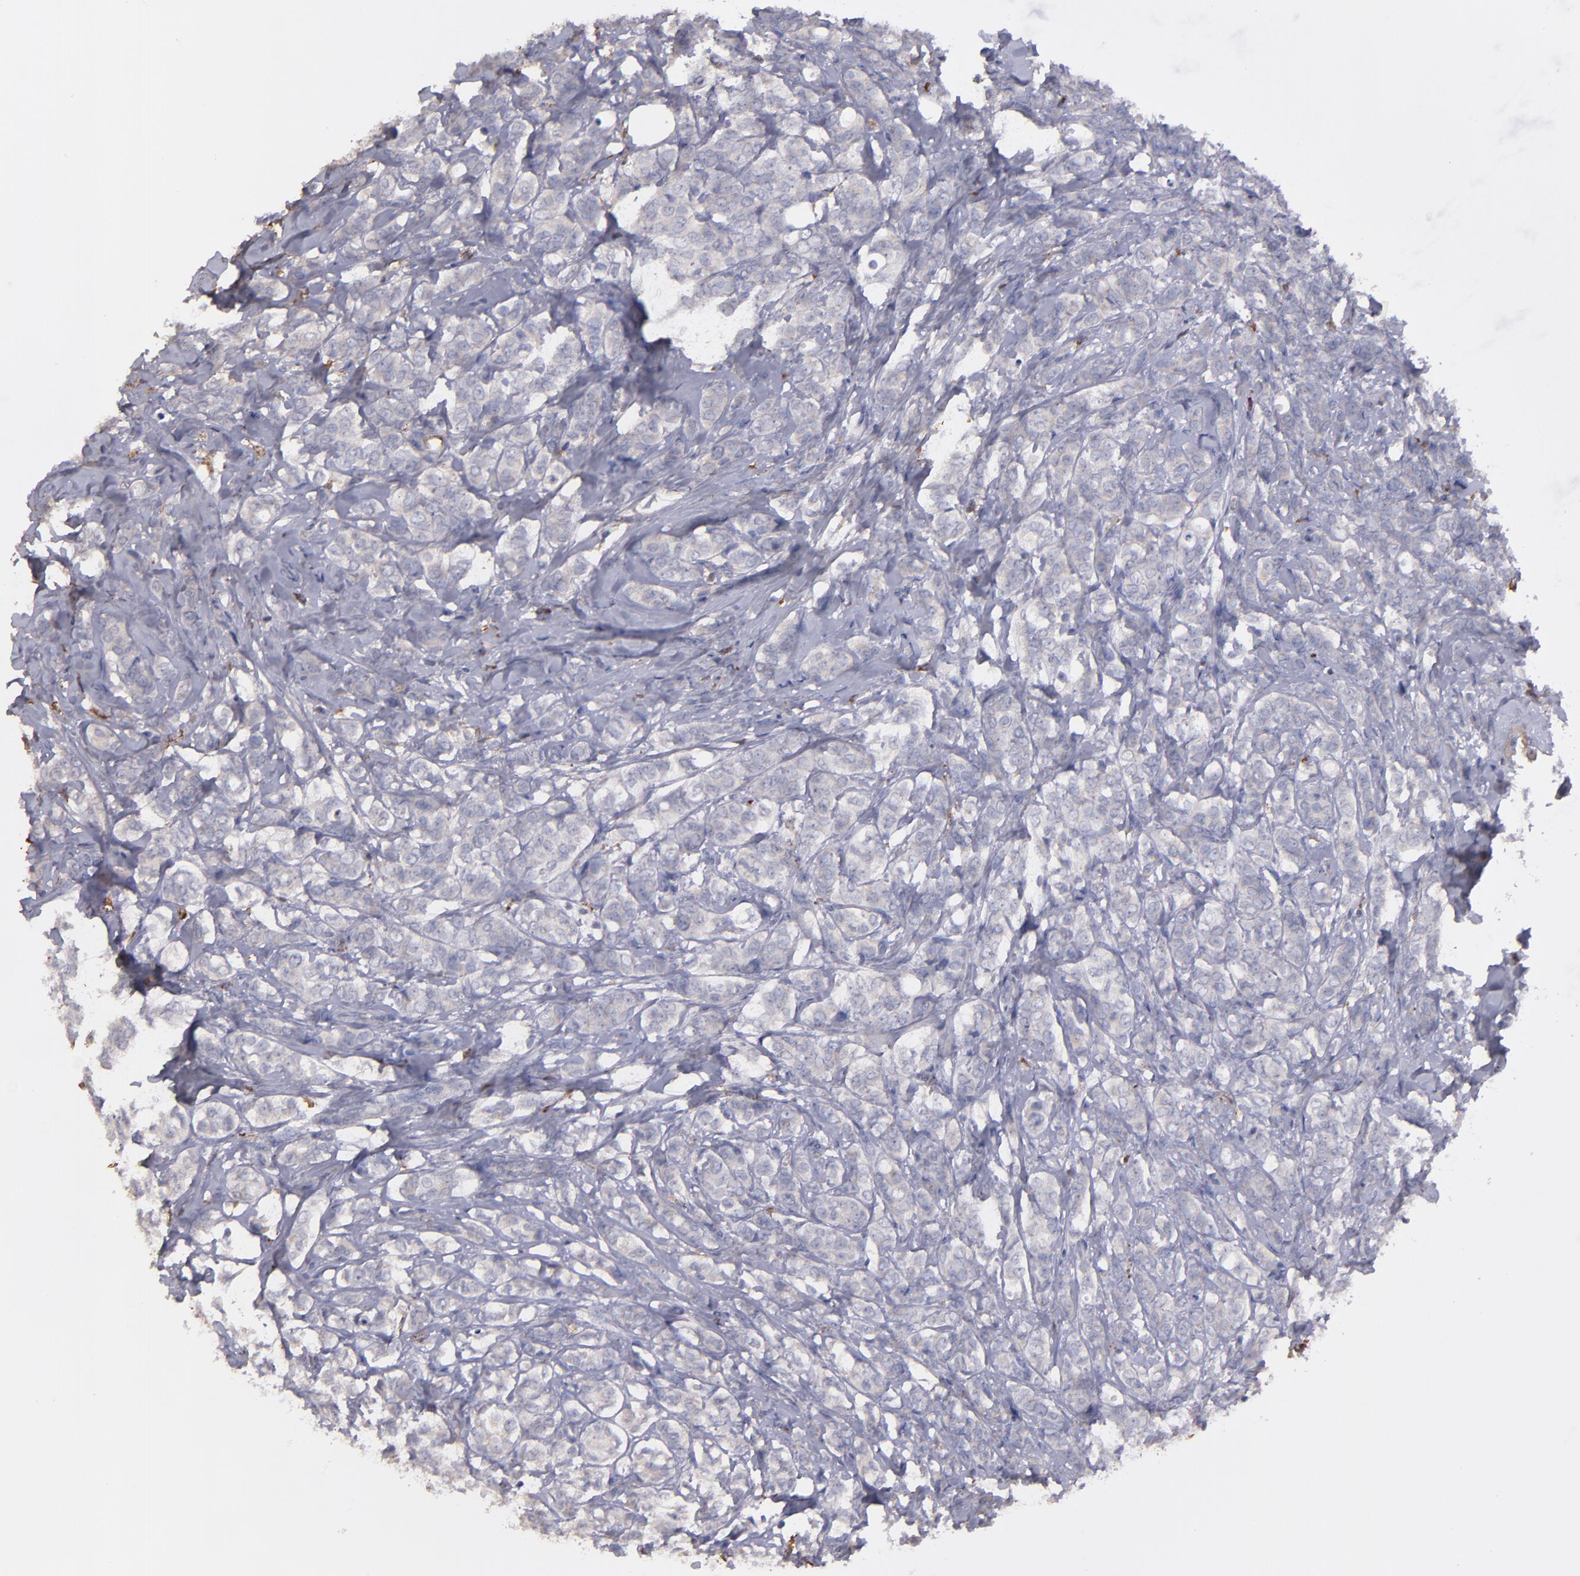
{"staining": {"intensity": "weak", "quantity": "25%-75%", "location": "cytoplasmic/membranous"}, "tissue": "breast cancer", "cell_type": "Tumor cells", "image_type": "cancer", "snomed": [{"axis": "morphology", "description": "Lobular carcinoma"}, {"axis": "topography", "description": "Breast"}], "caption": "Immunohistochemistry histopathology image of breast cancer stained for a protein (brown), which exhibits low levels of weak cytoplasmic/membranous staining in about 25%-75% of tumor cells.", "gene": "C1QA", "patient": {"sex": "female", "age": 60}}